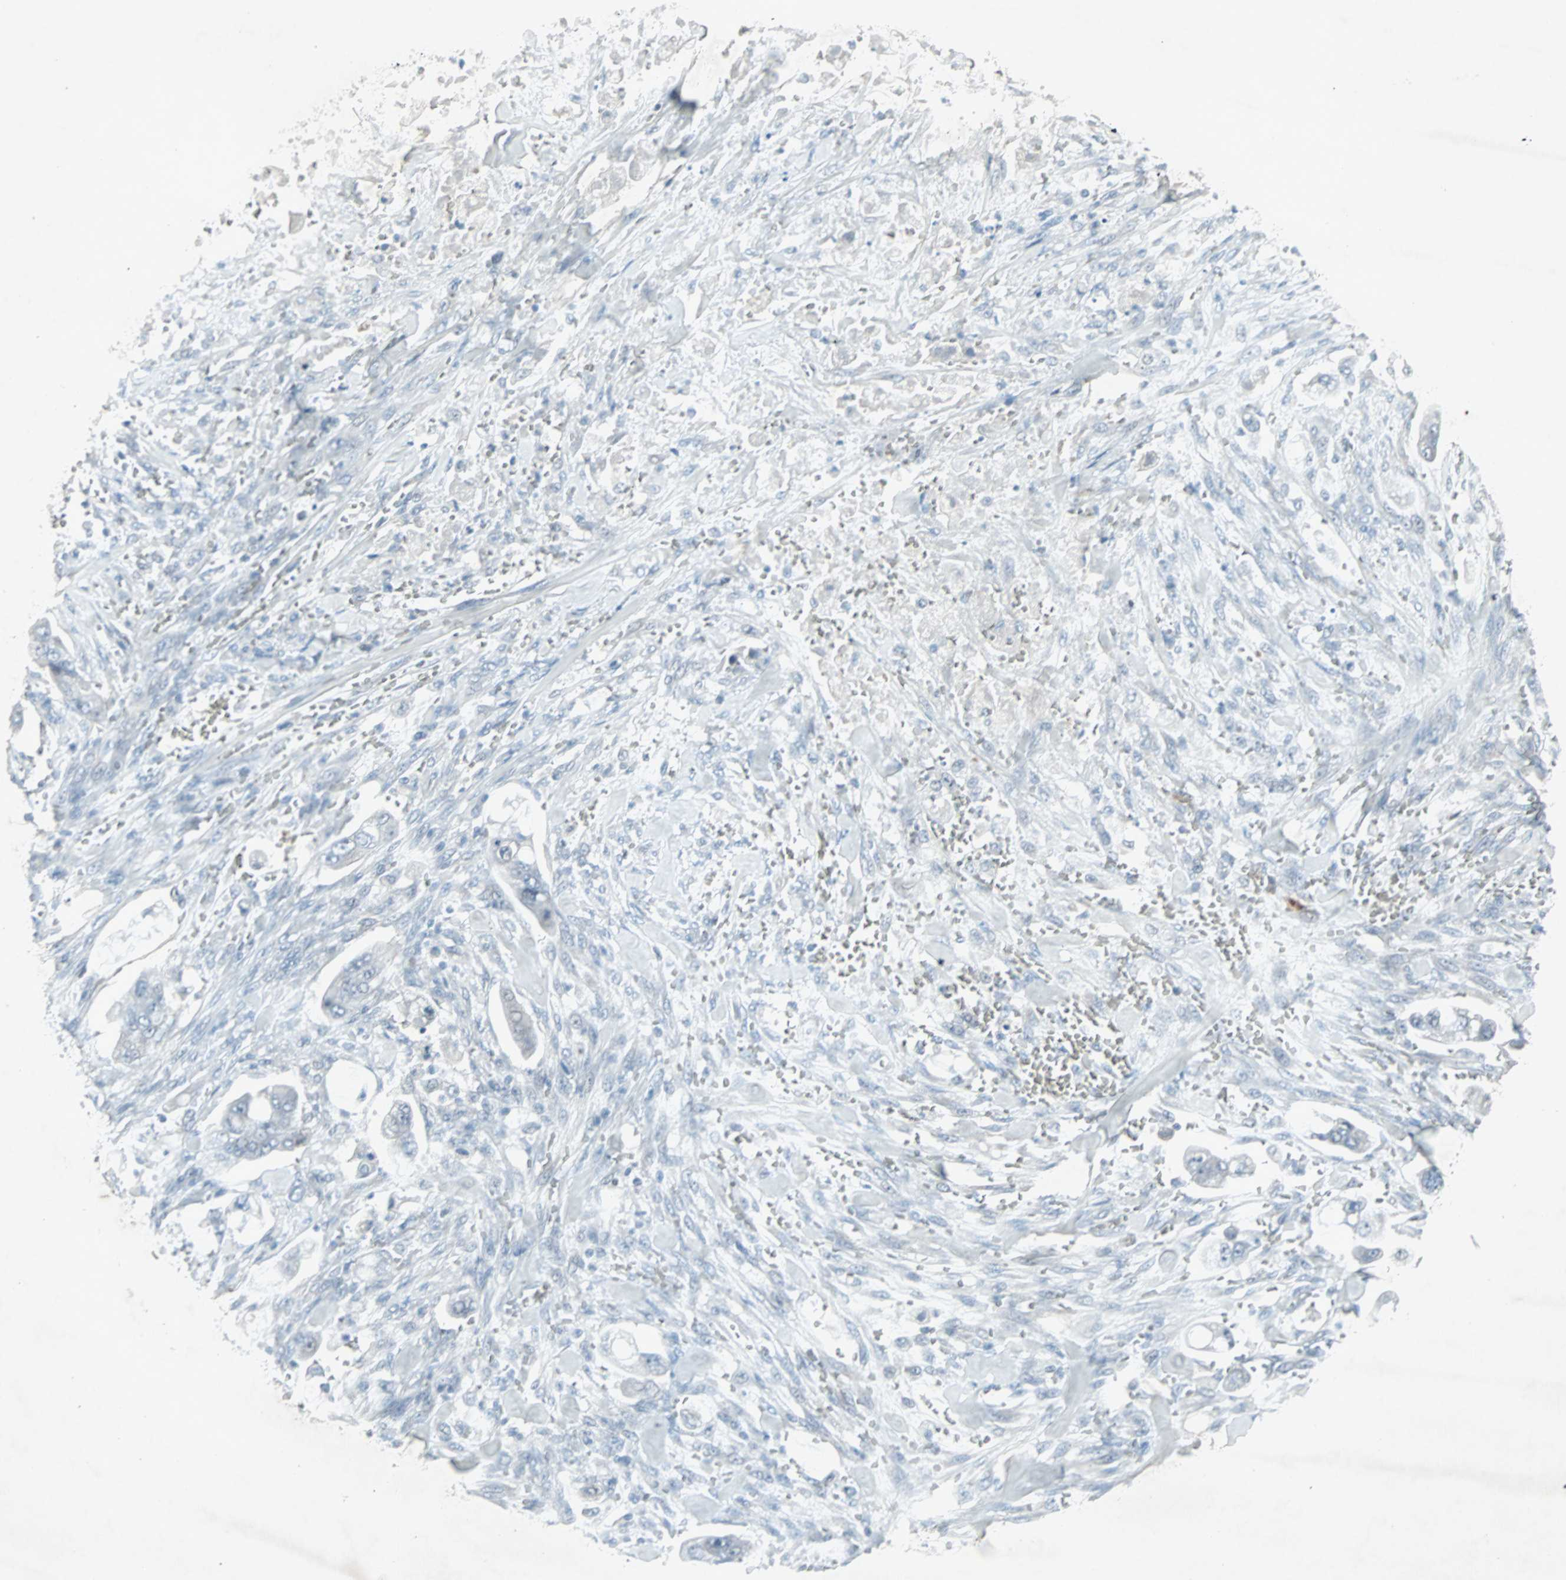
{"staining": {"intensity": "negative", "quantity": "none", "location": "none"}, "tissue": "stomach cancer", "cell_type": "Tumor cells", "image_type": "cancer", "snomed": [{"axis": "morphology", "description": "Adenocarcinoma, NOS"}, {"axis": "topography", "description": "Stomach"}], "caption": "DAB immunohistochemical staining of human stomach cancer (adenocarcinoma) demonstrates no significant staining in tumor cells. (DAB (3,3'-diaminobenzidine) immunohistochemistry (IHC) visualized using brightfield microscopy, high magnification).", "gene": "LANCL3", "patient": {"sex": "male", "age": 62}}